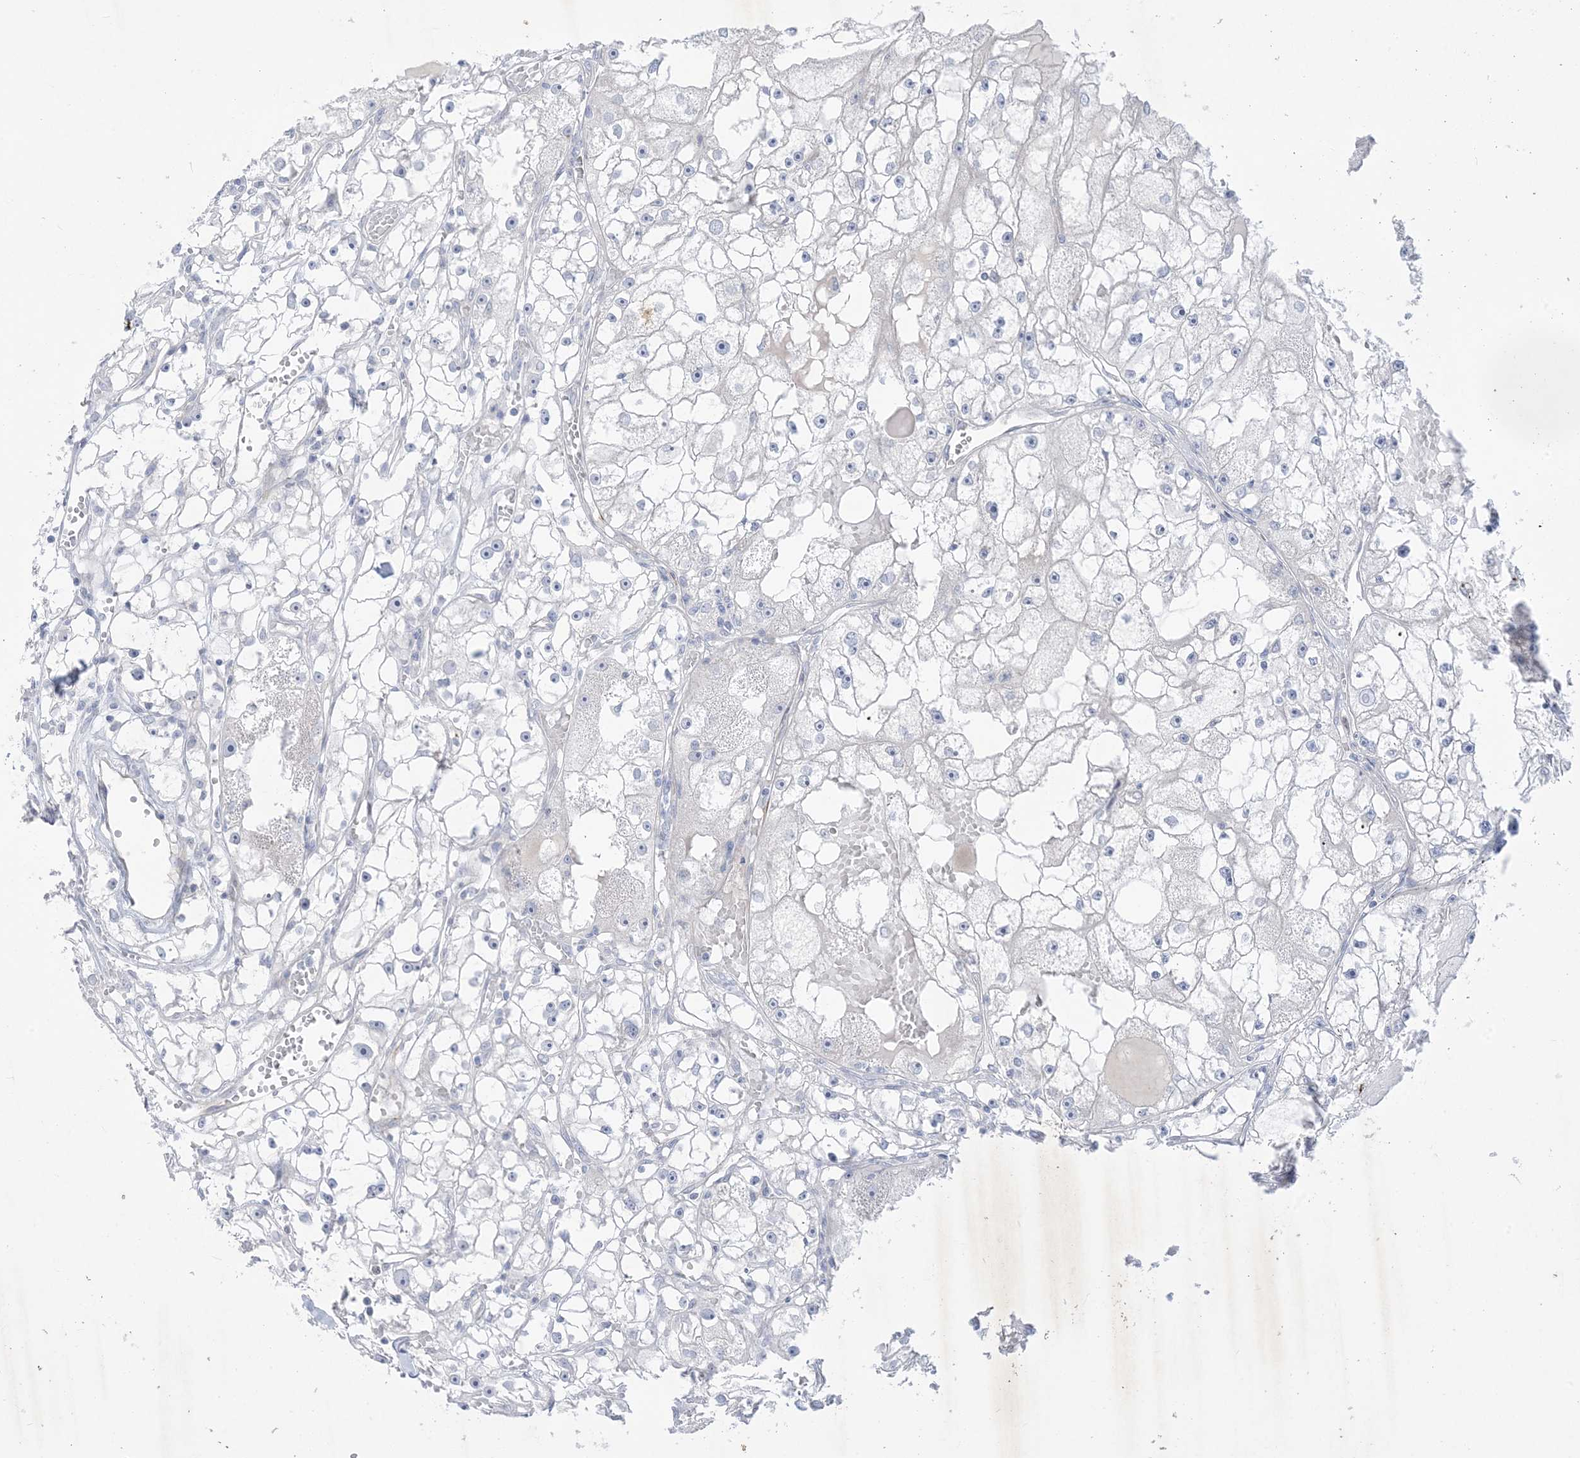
{"staining": {"intensity": "negative", "quantity": "none", "location": "none"}, "tissue": "renal cancer", "cell_type": "Tumor cells", "image_type": "cancer", "snomed": [{"axis": "morphology", "description": "Adenocarcinoma, NOS"}, {"axis": "topography", "description": "Kidney"}], "caption": "This is a image of immunohistochemistry staining of renal cancer, which shows no staining in tumor cells. (Brightfield microscopy of DAB (3,3'-diaminobenzidine) immunohistochemistry at high magnification).", "gene": "B3GNT7", "patient": {"sex": "male", "age": 56}}